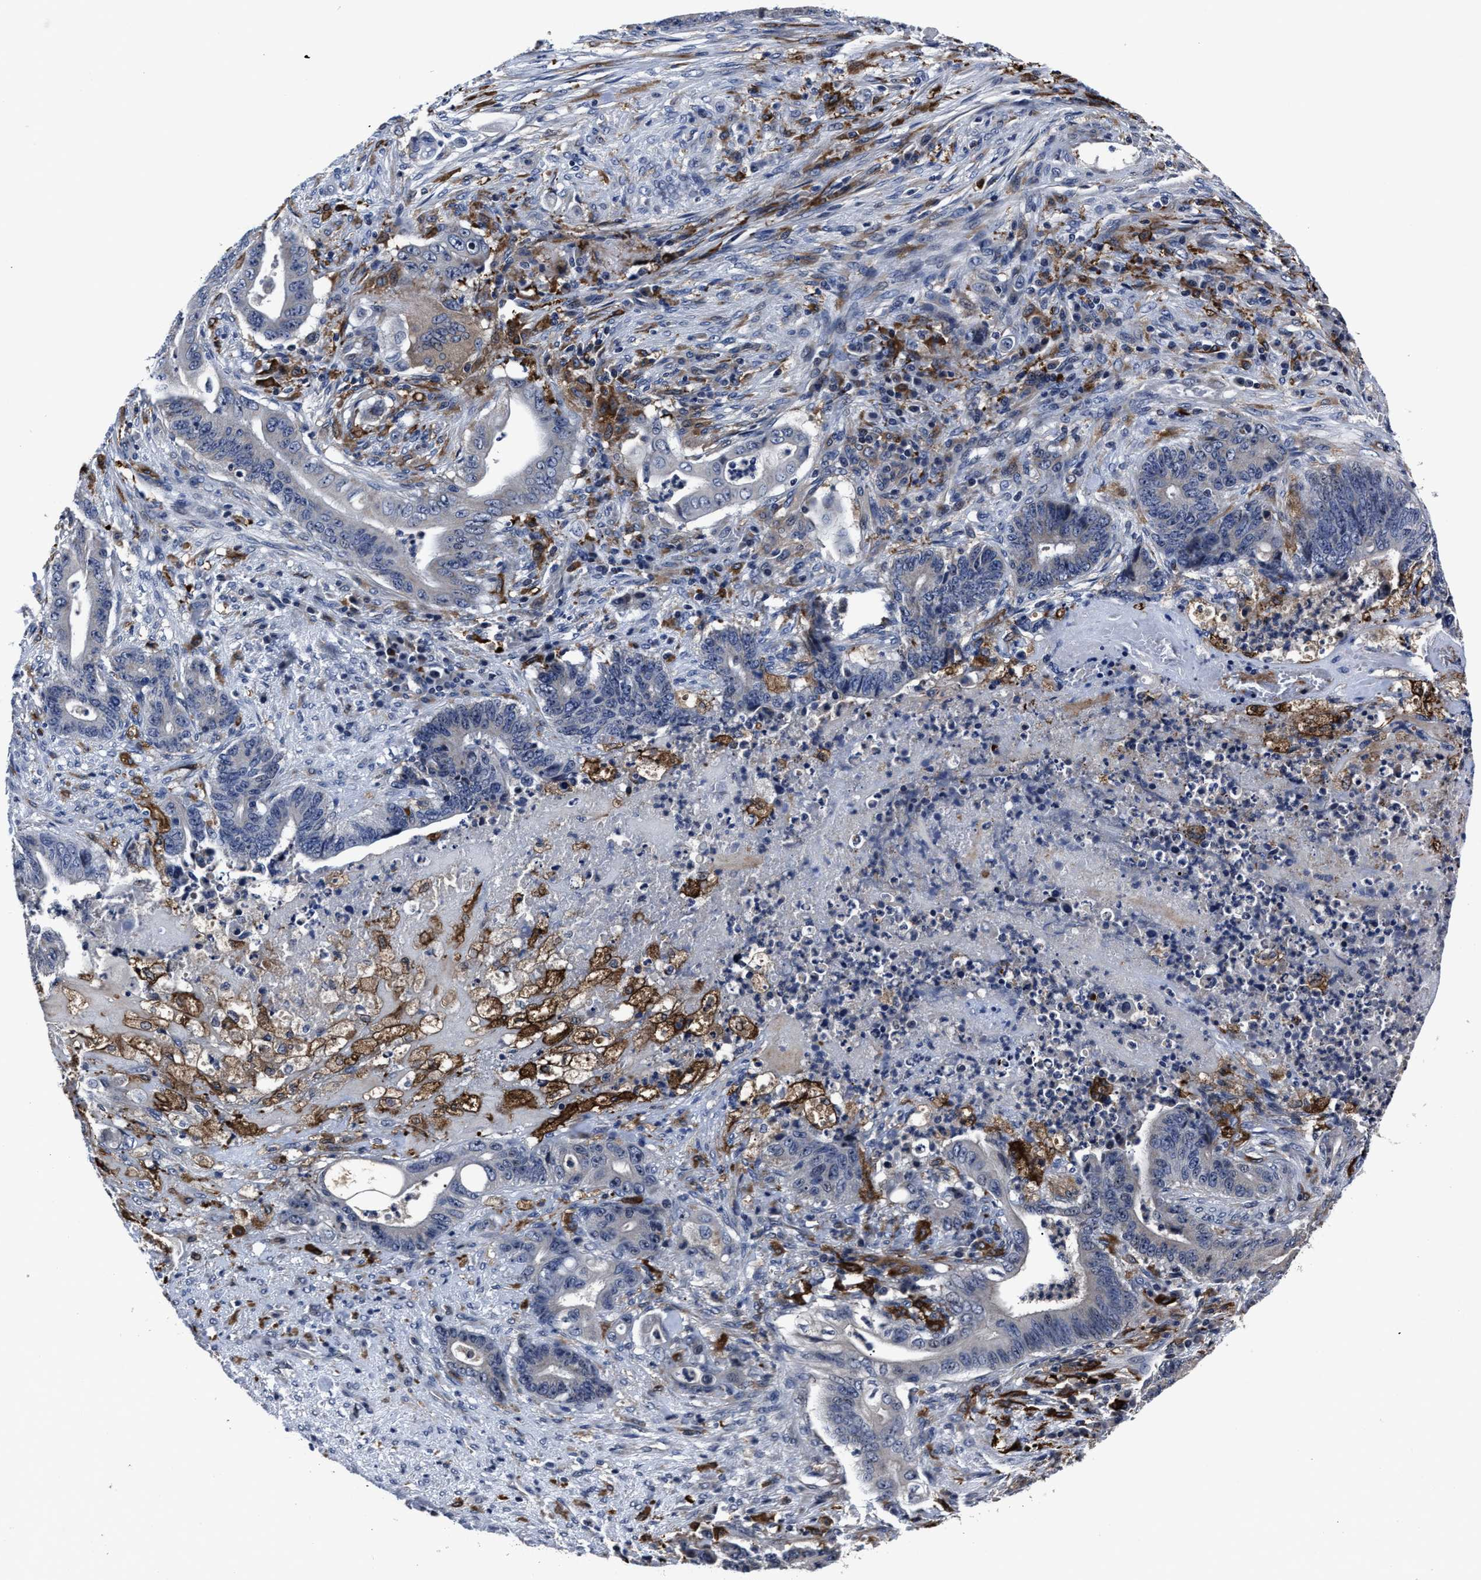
{"staining": {"intensity": "weak", "quantity": "<25%", "location": "cytoplasmic/membranous"}, "tissue": "stomach cancer", "cell_type": "Tumor cells", "image_type": "cancer", "snomed": [{"axis": "morphology", "description": "Adenocarcinoma, NOS"}, {"axis": "topography", "description": "Stomach"}], "caption": "There is no significant expression in tumor cells of adenocarcinoma (stomach).", "gene": "RSBN1L", "patient": {"sex": "female", "age": 73}}